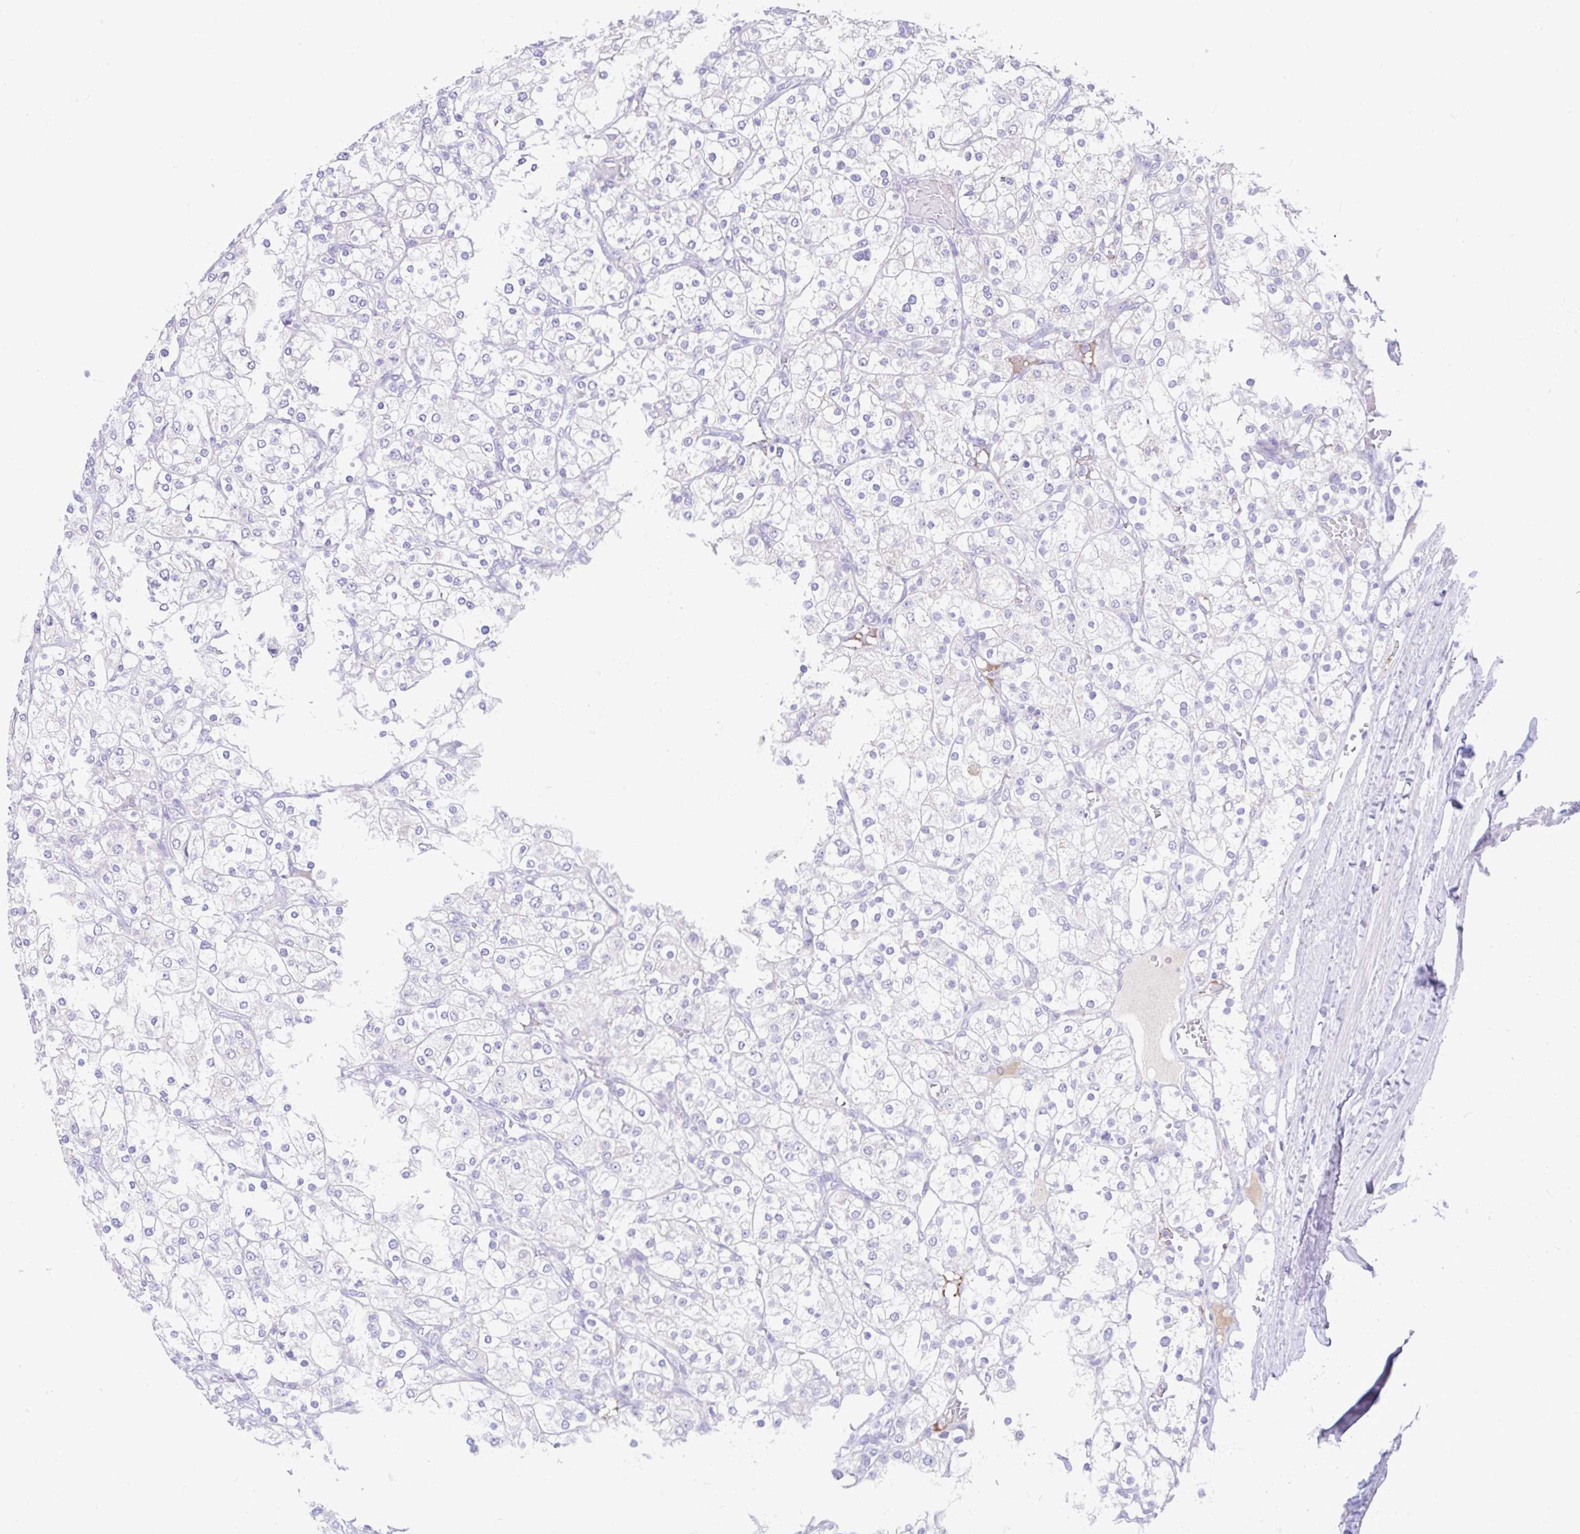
{"staining": {"intensity": "negative", "quantity": "none", "location": "none"}, "tissue": "renal cancer", "cell_type": "Tumor cells", "image_type": "cancer", "snomed": [{"axis": "morphology", "description": "Adenocarcinoma, NOS"}, {"axis": "topography", "description": "Kidney"}], "caption": "The histopathology image exhibits no significant expression in tumor cells of adenocarcinoma (renal). (DAB (3,3'-diaminobenzidine) immunohistochemistry (IHC) visualized using brightfield microscopy, high magnification).", "gene": "CCSAP", "patient": {"sex": "male", "age": 80}}